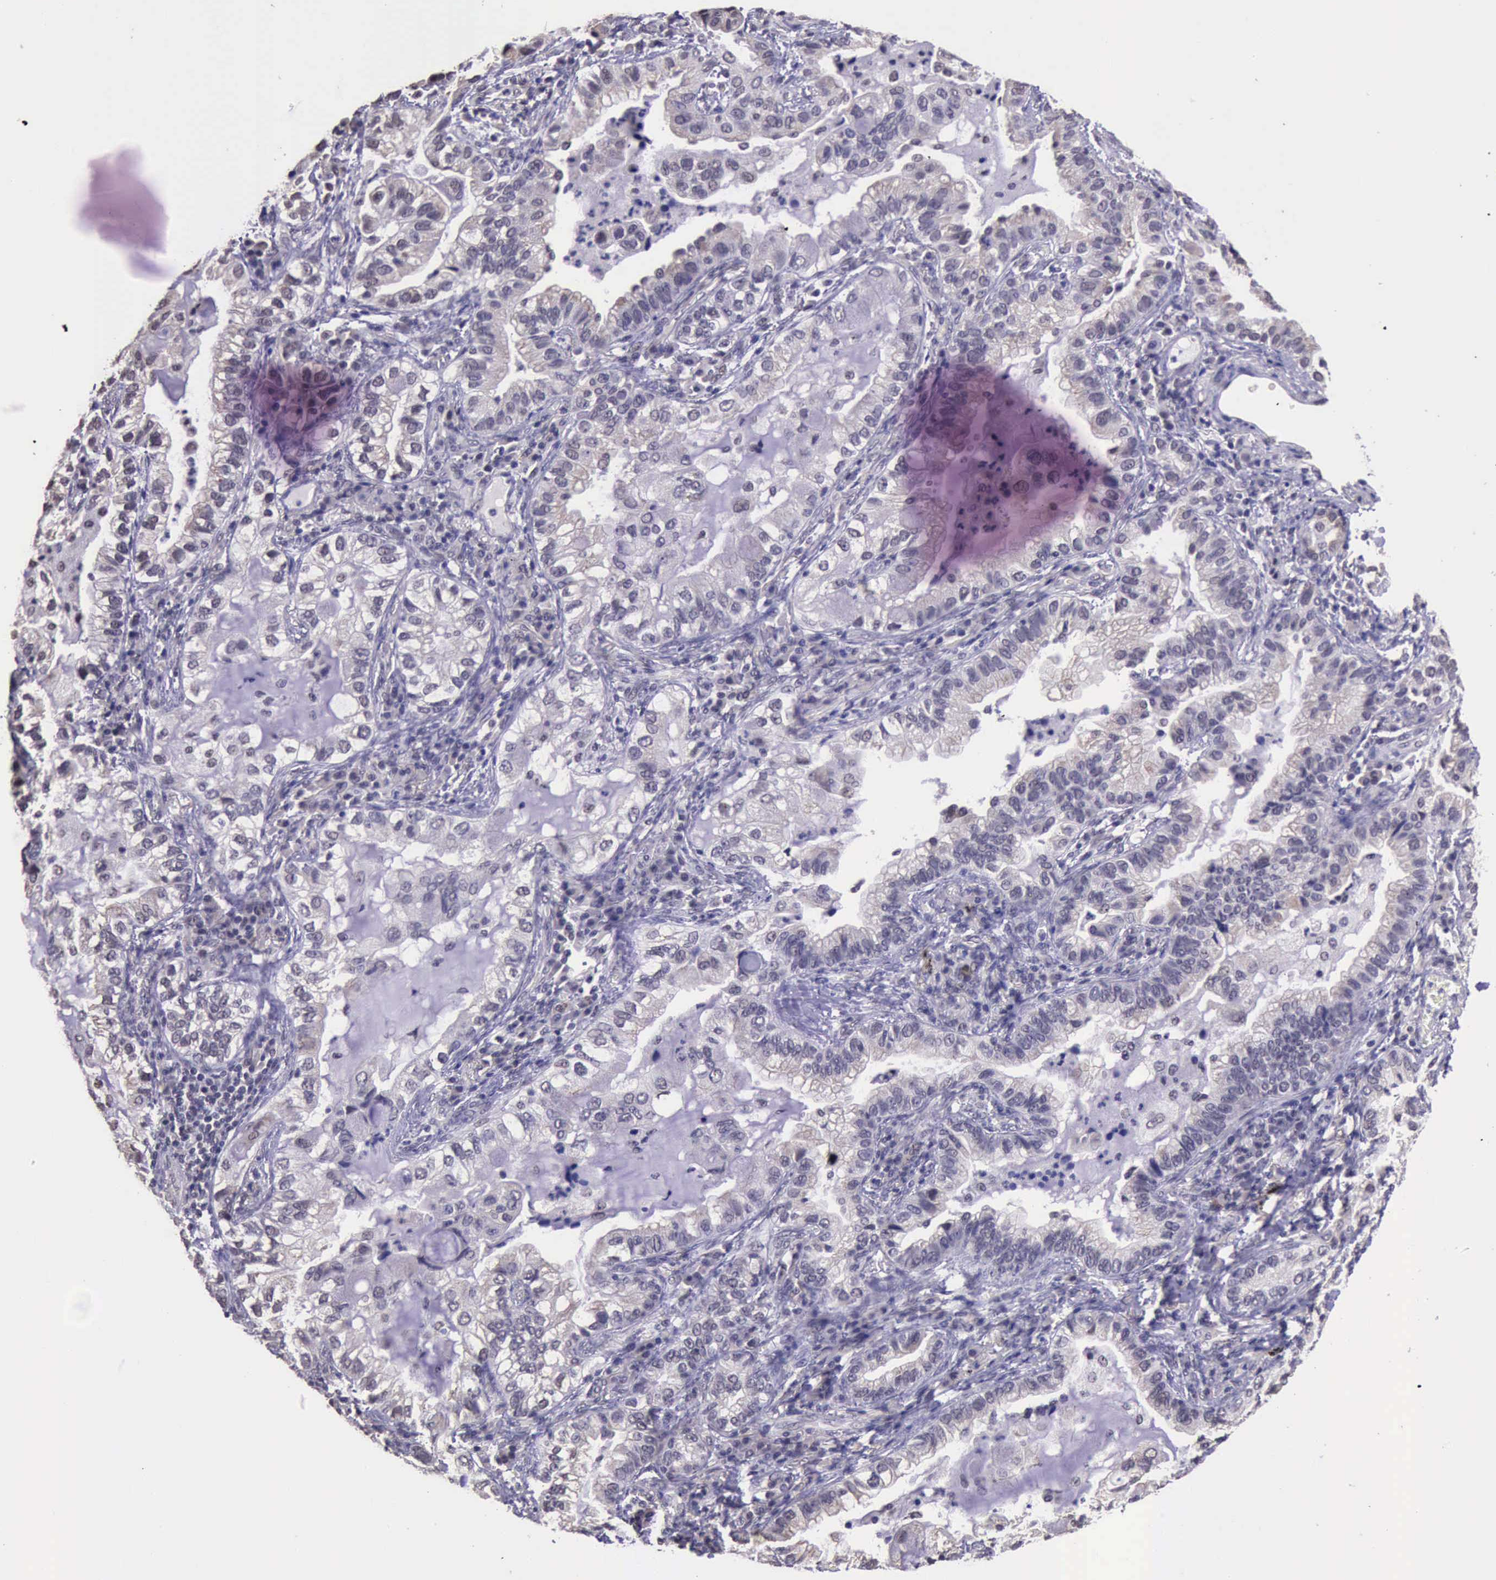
{"staining": {"intensity": "weak", "quantity": "25%-75%", "location": "nuclear"}, "tissue": "lung cancer", "cell_type": "Tumor cells", "image_type": "cancer", "snomed": [{"axis": "morphology", "description": "Adenocarcinoma, NOS"}, {"axis": "topography", "description": "Lung"}], "caption": "A low amount of weak nuclear expression is present in about 25%-75% of tumor cells in lung cancer (adenocarcinoma) tissue.", "gene": "PRPF39", "patient": {"sex": "female", "age": 50}}